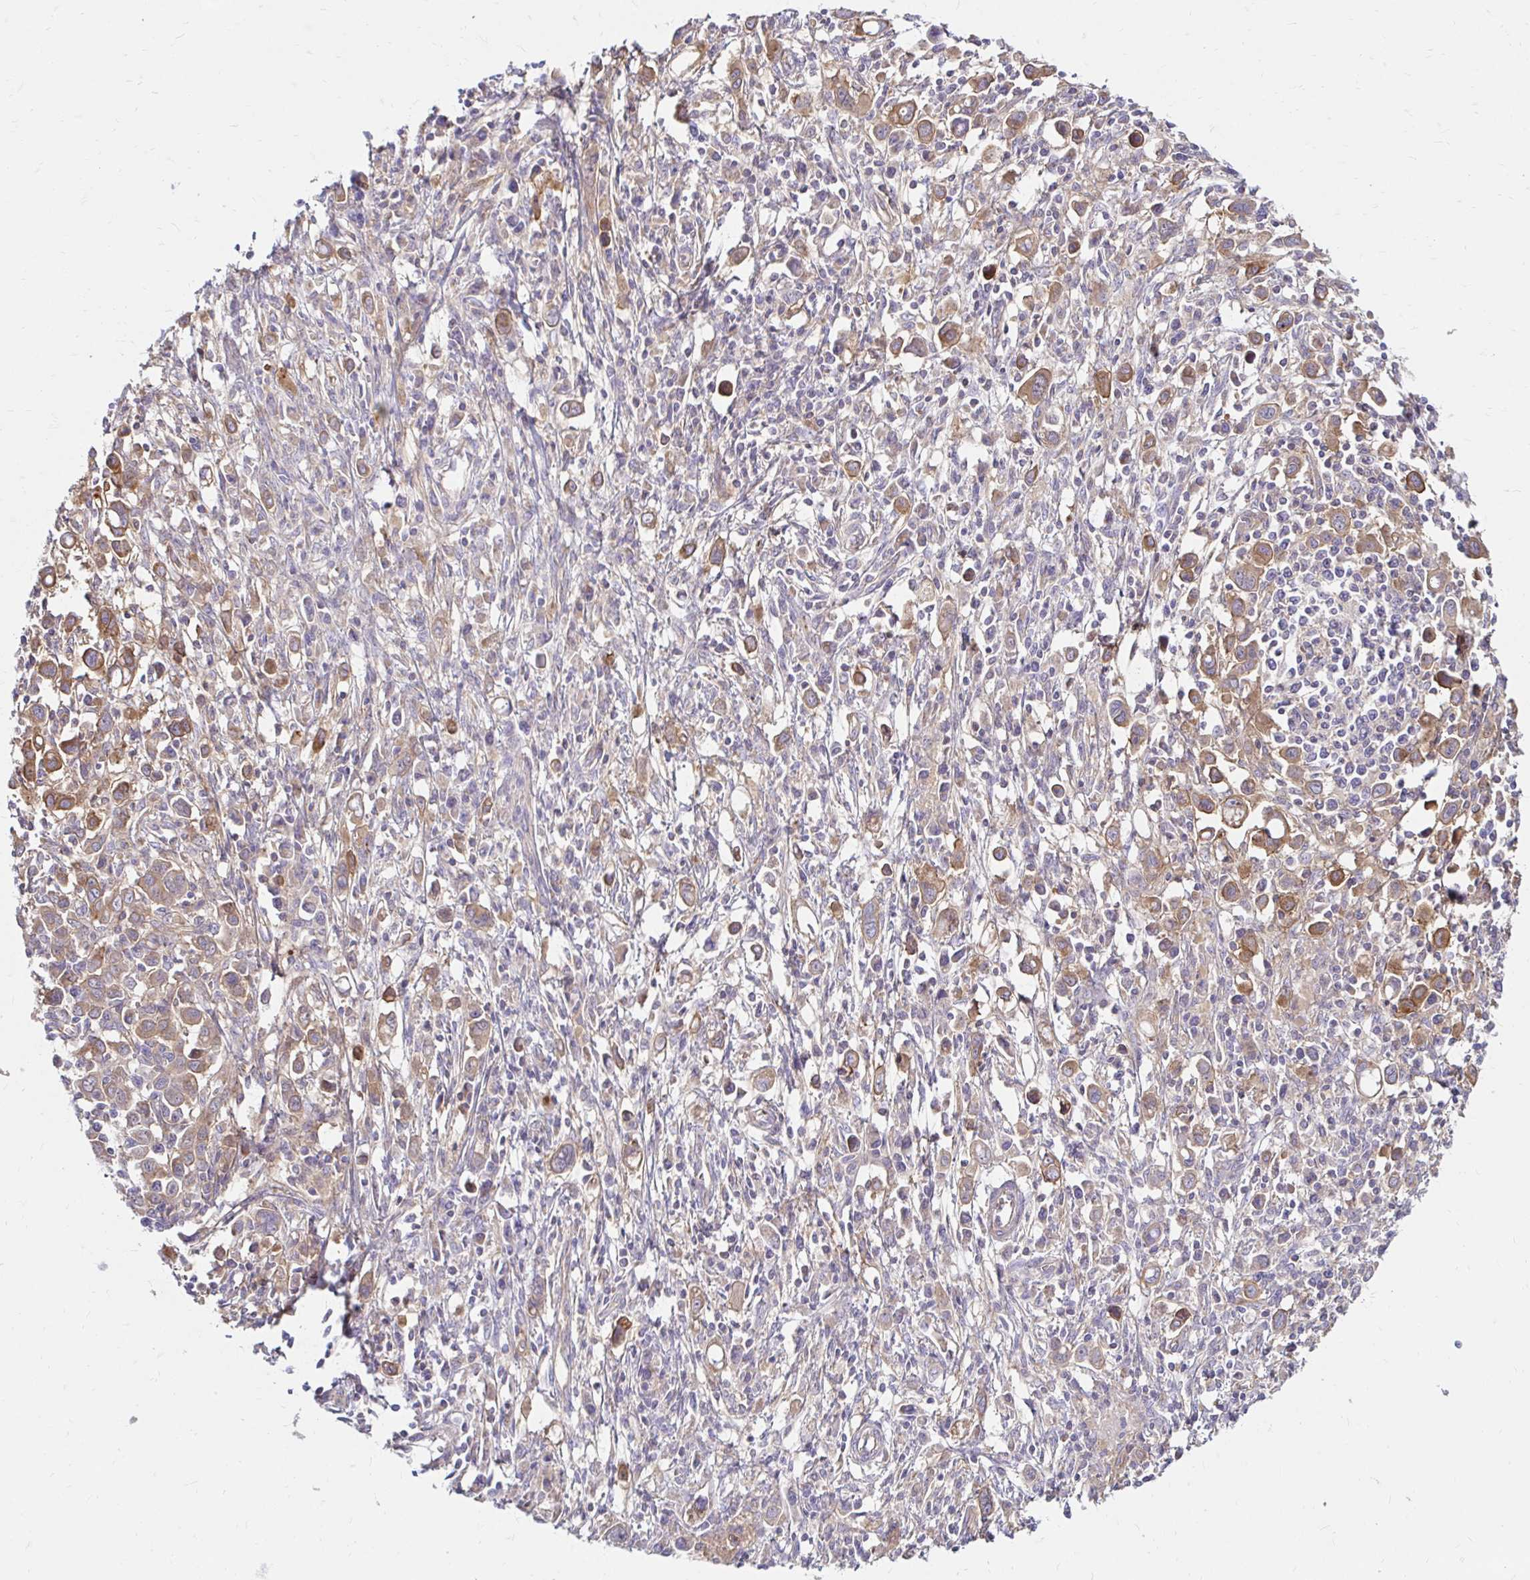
{"staining": {"intensity": "moderate", "quantity": "25%-75%", "location": "cytoplasmic/membranous"}, "tissue": "stomach cancer", "cell_type": "Tumor cells", "image_type": "cancer", "snomed": [{"axis": "morphology", "description": "Adenocarcinoma, NOS"}, {"axis": "topography", "description": "Stomach, upper"}], "caption": "Immunohistochemical staining of adenocarcinoma (stomach) reveals moderate cytoplasmic/membranous protein staining in about 25%-75% of tumor cells.", "gene": "ITGA2", "patient": {"sex": "male", "age": 75}}